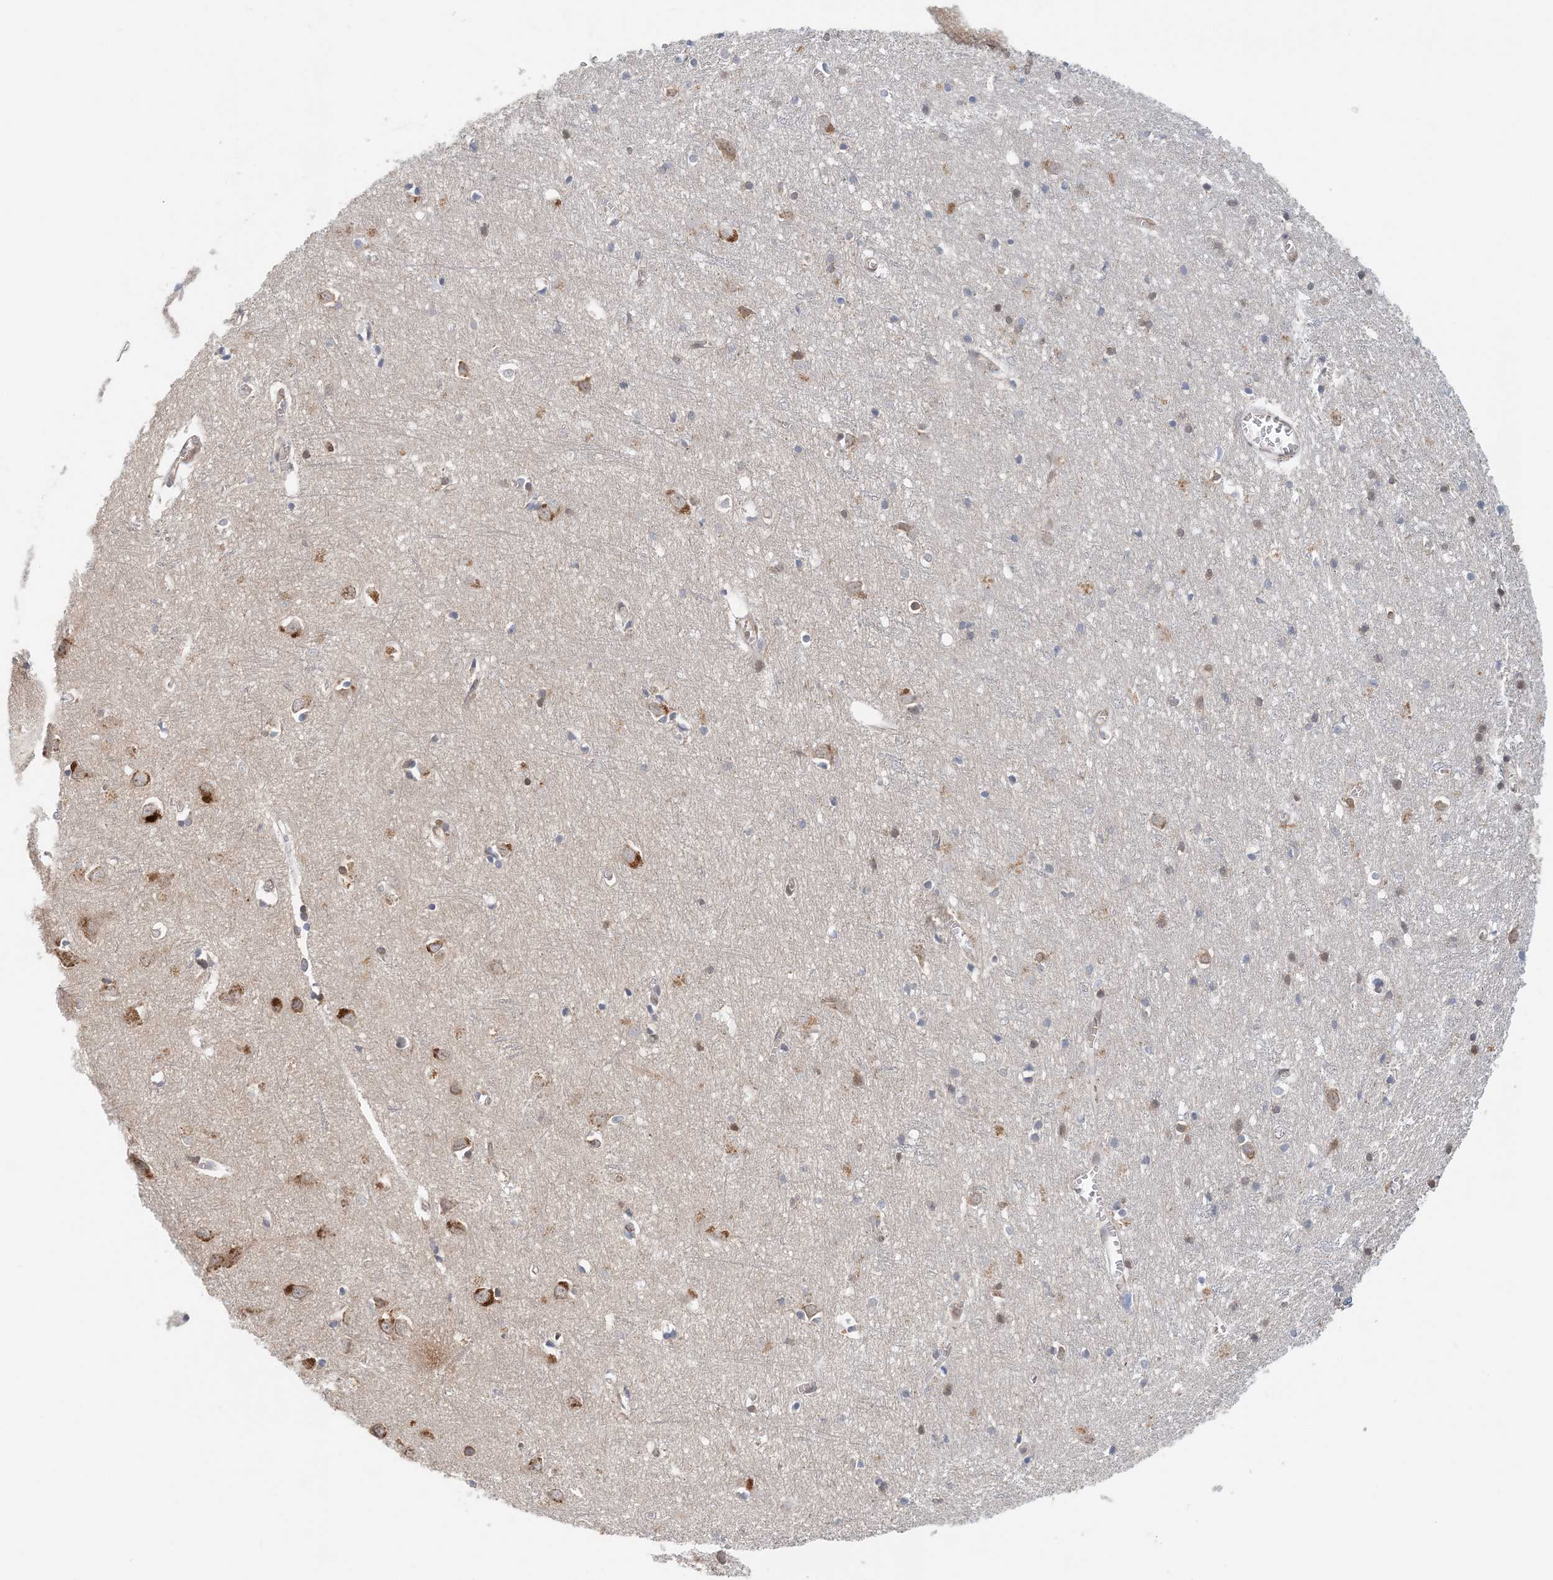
{"staining": {"intensity": "moderate", "quantity": ">75%", "location": "cytoplasmic/membranous"}, "tissue": "cerebral cortex", "cell_type": "Endothelial cells", "image_type": "normal", "snomed": [{"axis": "morphology", "description": "Normal tissue, NOS"}, {"axis": "topography", "description": "Cerebral cortex"}], "caption": "Human cerebral cortex stained with a protein marker exhibits moderate staining in endothelial cells.", "gene": "ATP13A2", "patient": {"sex": "female", "age": 64}}